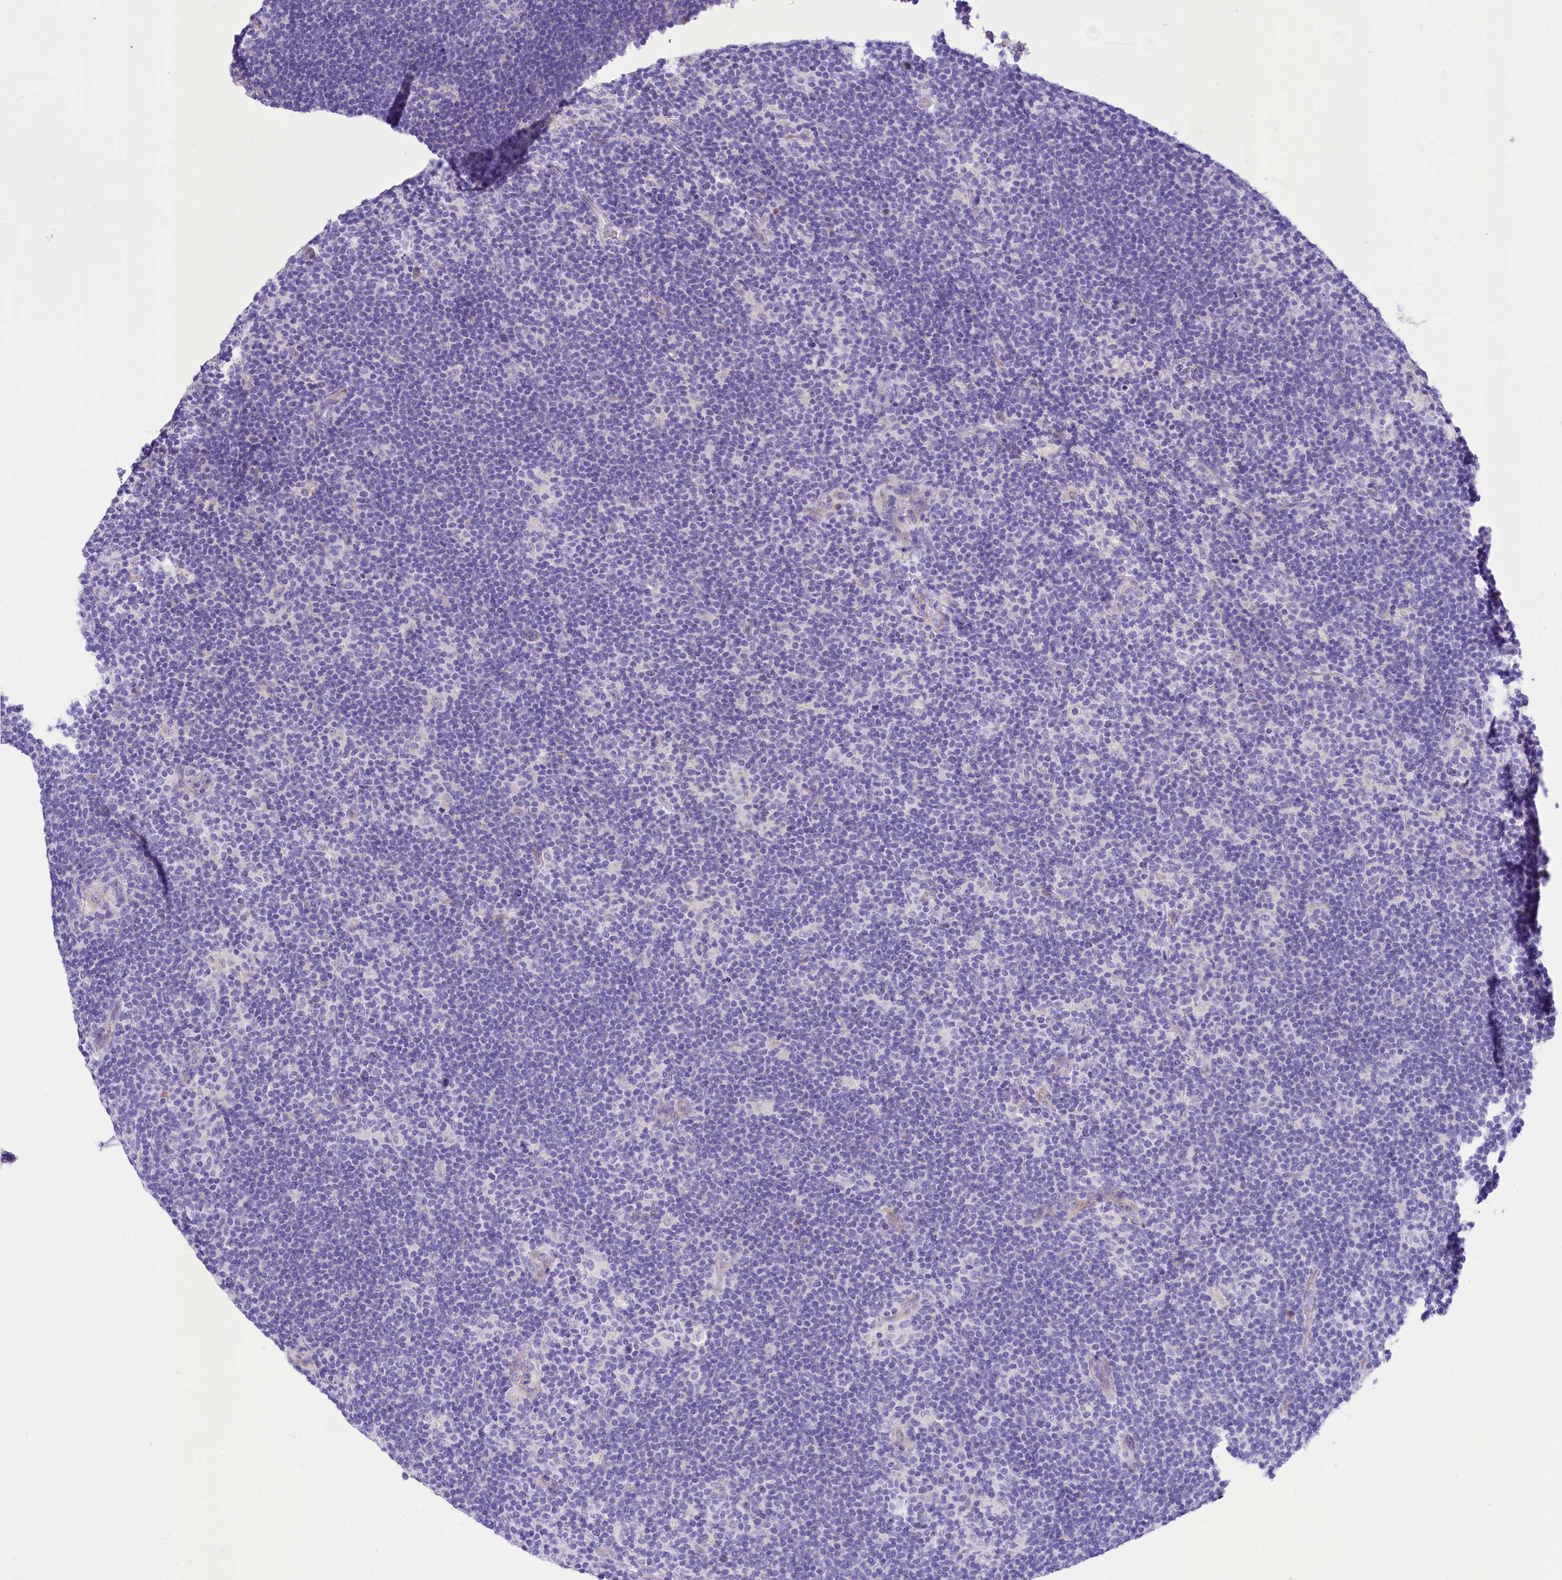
{"staining": {"intensity": "negative", "quantity": "none", "location": "none"}, "tissue": "lymphoma", "cell_type": "Tumor cells", "image_type": "cancer", "snomed": [{"axis": "morphology", "description": "Hodgkin's disease, NOS"}, {"axis": "topography", "description": "Lymph node"}], "caption": "Hodgkin's disease was stained to show a protein in brown. There is no significant expression in tumor cells.", "gene": "A2ML1", "patient": {"sex": "female", "age": 57}}